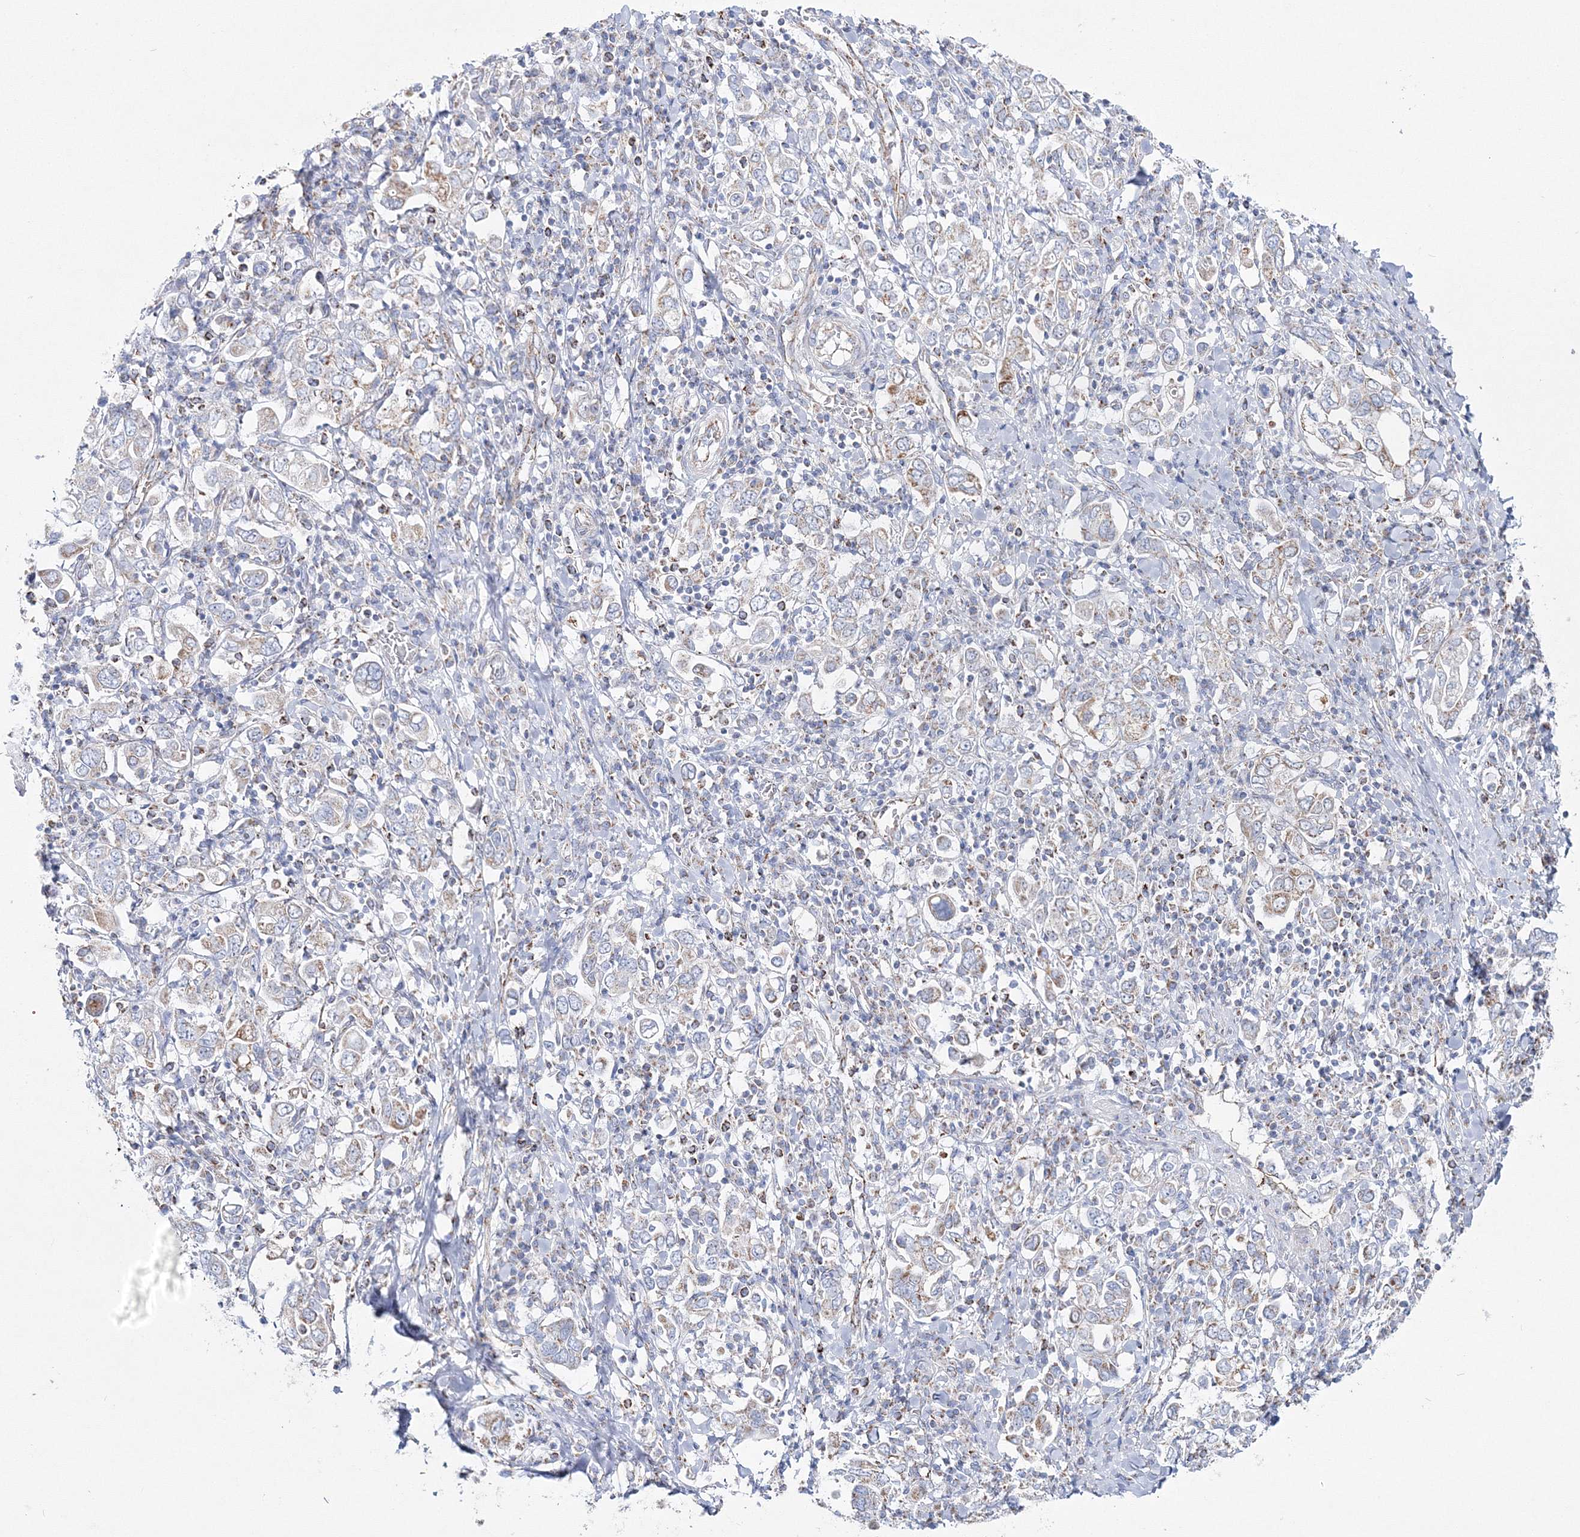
{"staining": {"intensity": "weak", "quantity": "25%-75%", "location": "cytoplasmic/membranous"}, "tissue": "stomach cancer", "cell_type": "Tumor cells", "image_type": "cancer", "snomed": [{"axis": "morphology", "description": "Adenocarcinoma, NOS"}, {"axis": "topography", "description": "Stomach, upper"}], "caption": "Immunohistochemical staining of human stomach adenocarcinoma demonstrates low levels of weak cytoplasmic/membranous protein expression in approximately 25%-75% of tumor cells.", "gene": "HIBCH", "patient": {"sex": "male", "age": 62}}